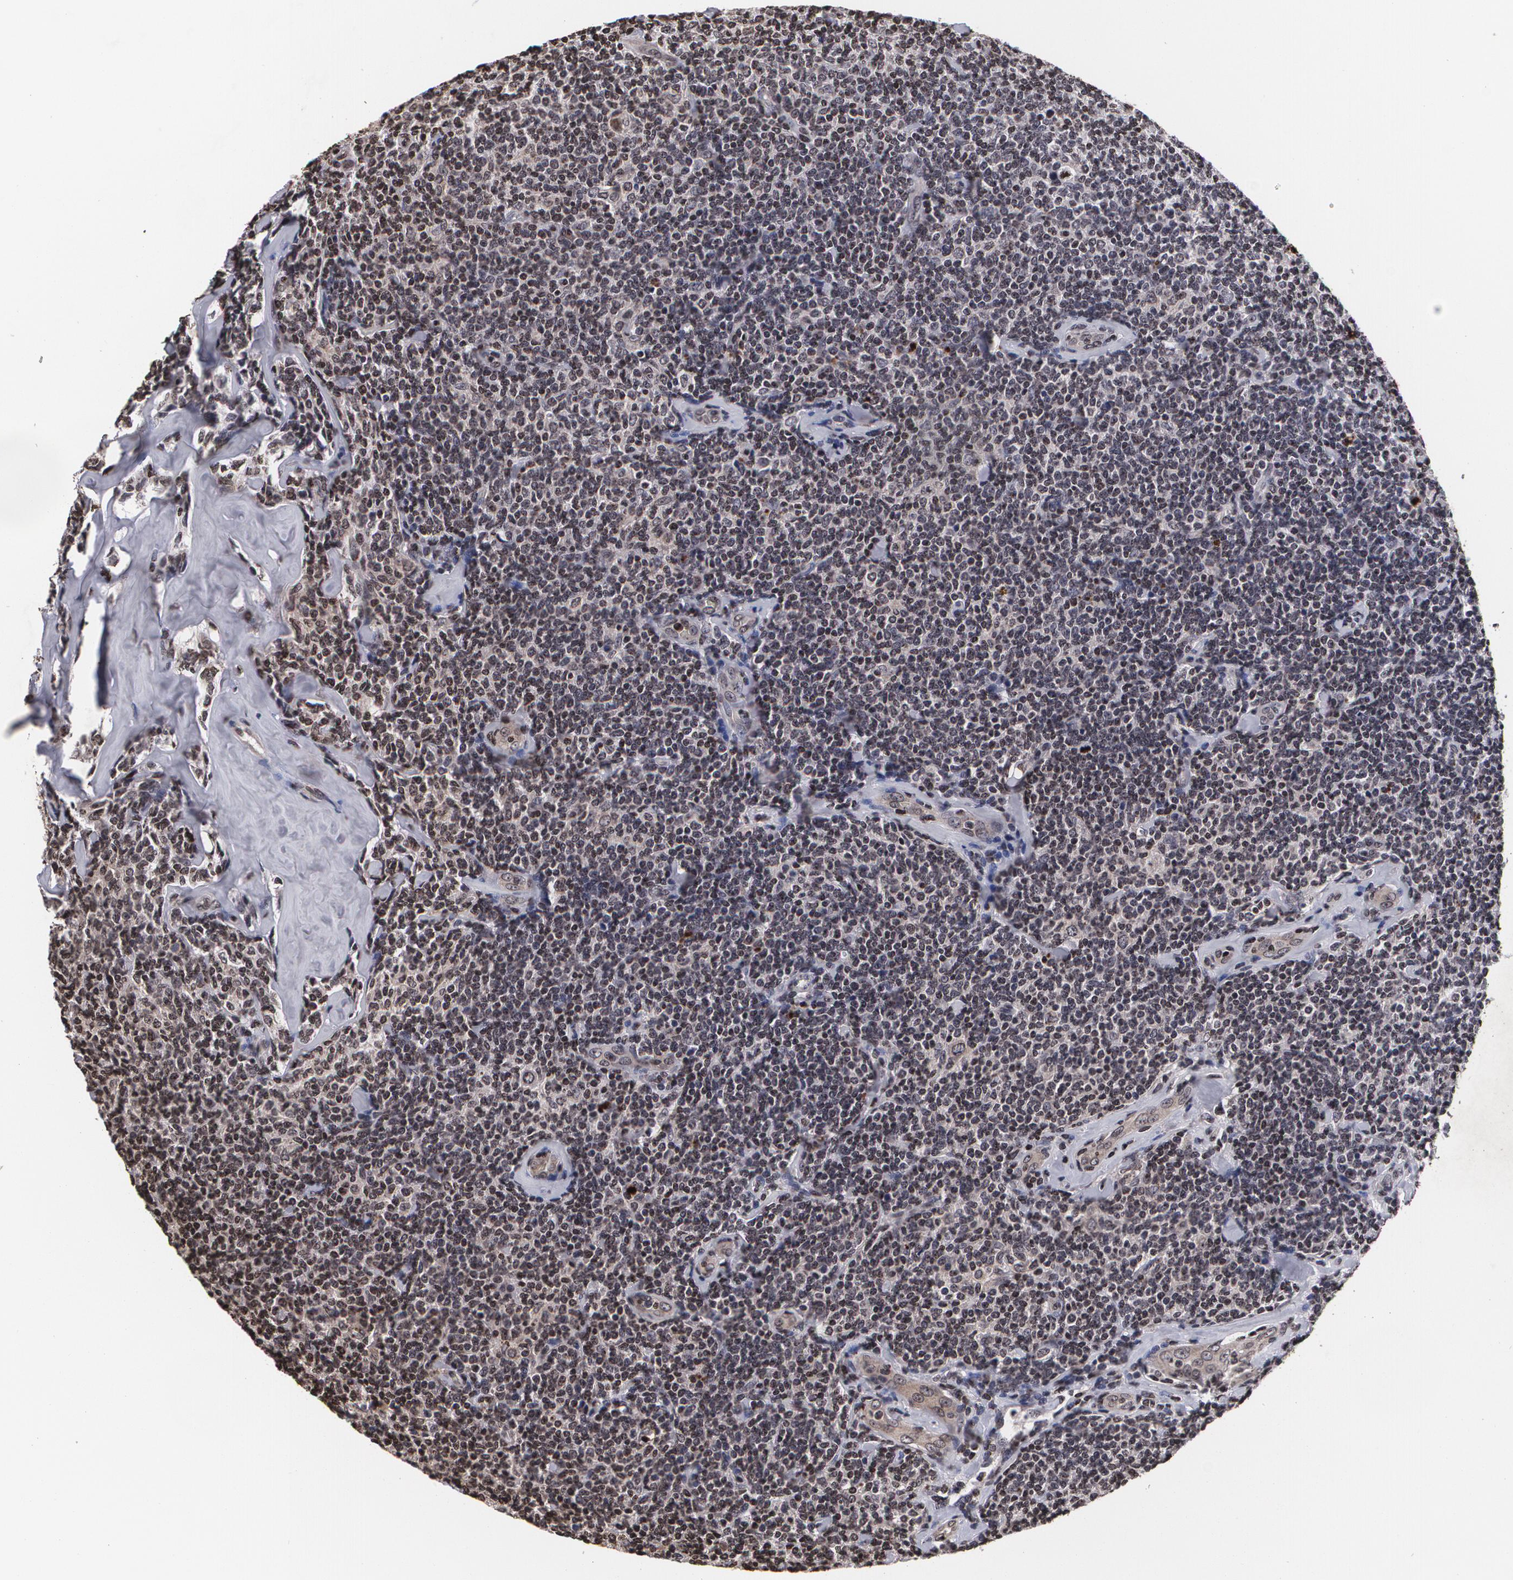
{"staining": {"intensity": "weak", "quantity": "25%-75%", "location": "cytoplasmic/membranous"}, "tissue": "lymphoma", "cell_type": "Tumor cells", "image_type": "cancer", "snomed": [{"axis": "morphology", "description": "Malignant lymphoma, non-Hodgkin's type, Low grade"}, {"axis": "topography", "description": "Lymph node"}], "caption": "The immunohistochemical stain shows weak cytoplasmic/membranous expression in tumor cells of malignant lymphoma, non-Hodgkin's type (low-grade) tissue.", "gene": "MVP", "patient": {"sex": "female", "age": 56}}